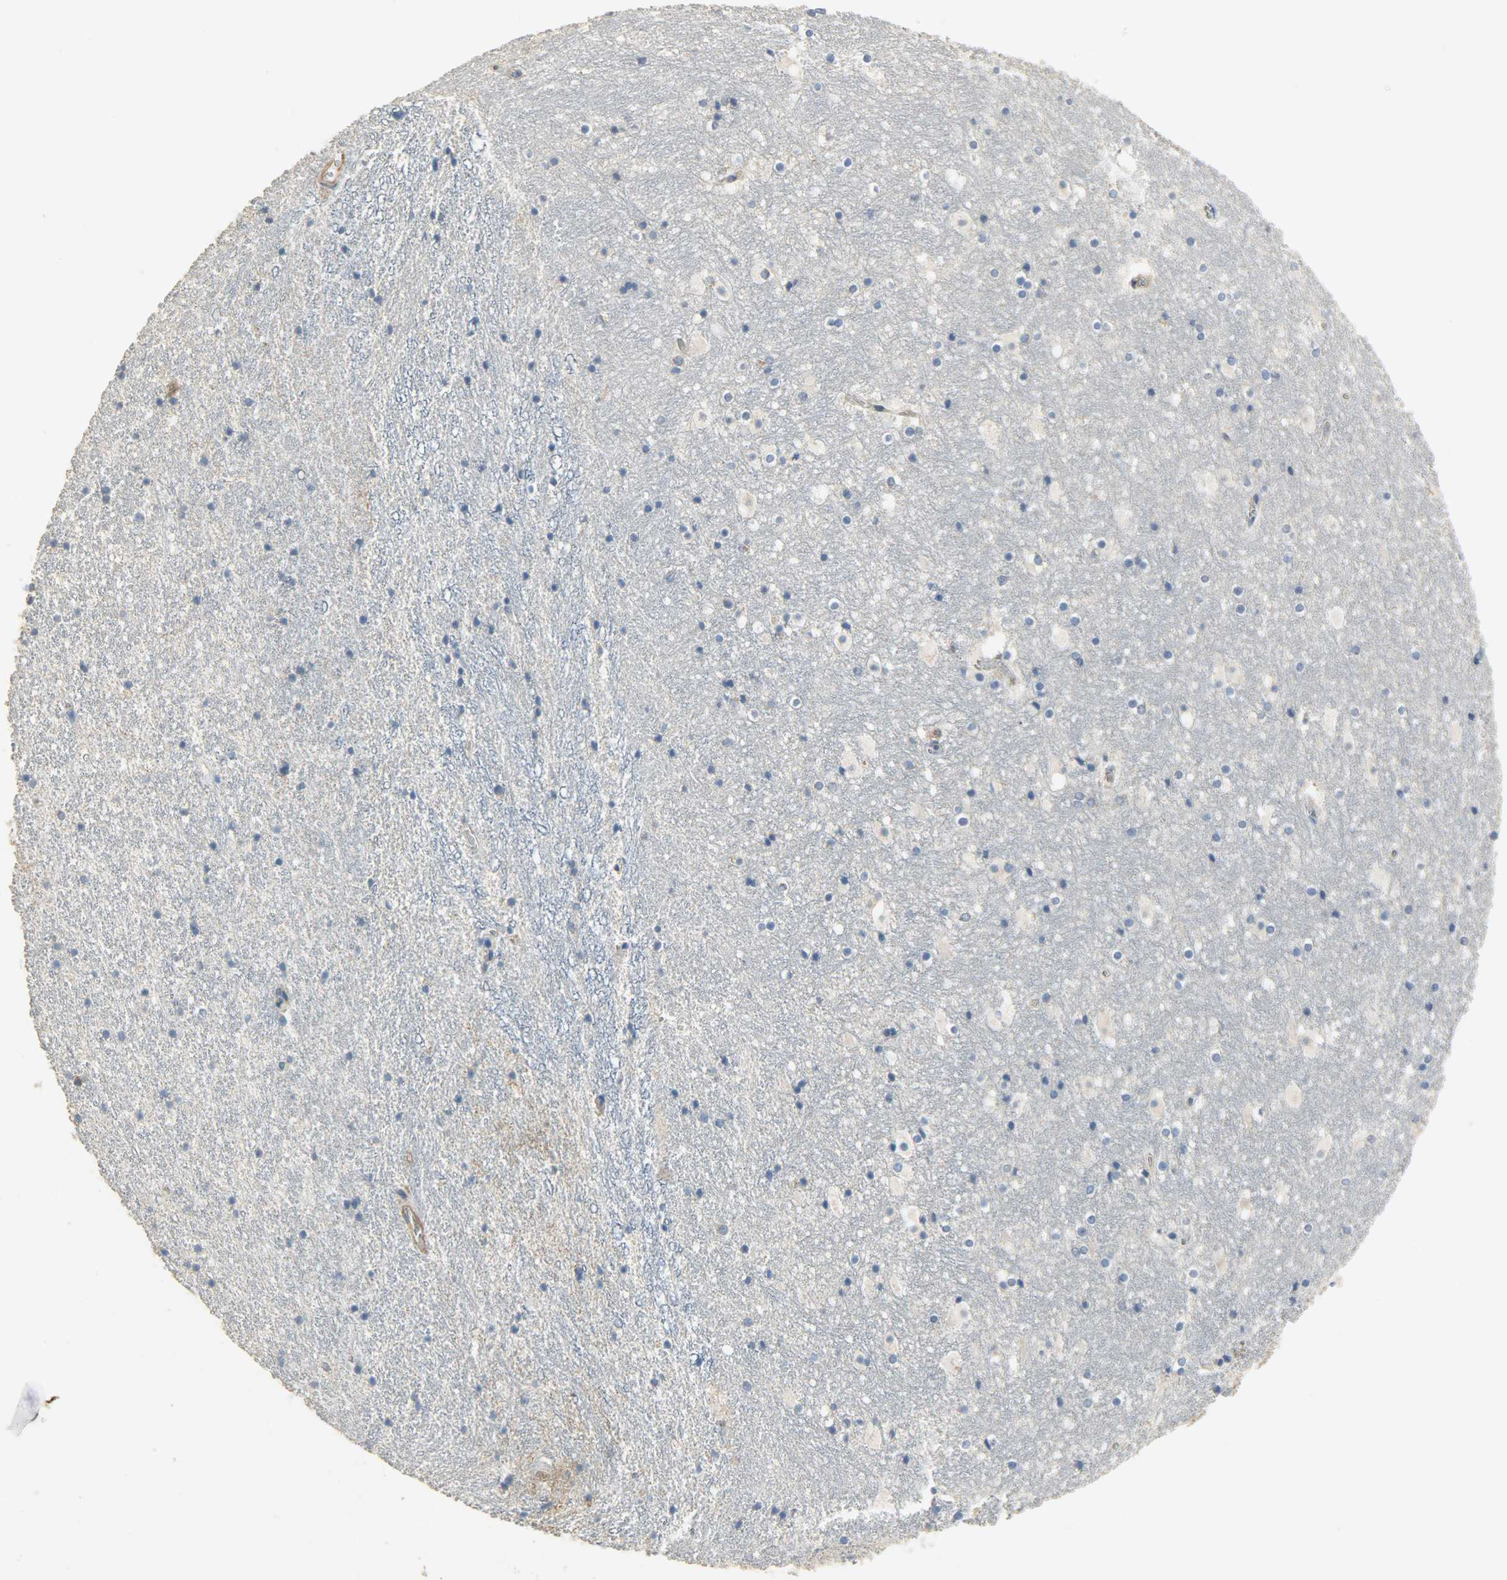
{"staining": {"intensity": "negative", "quantity": "none", "location": "none"}, "tissue": "hippocampus", "cell_type": "Glial cells", "image_type": "normal", "snomed": [{"axis": "morphology", "description": "Normal tissue, NOS"}, {"axis": "topography", "description": "Hippocampus"}], "caption": "IHC image of unremarkable human hippocampus stained for a protein (brown), which demonstrates no staining in glial cells.", "gene": "KIAA1217", "patient": {"sex": "male", "age": 45}}